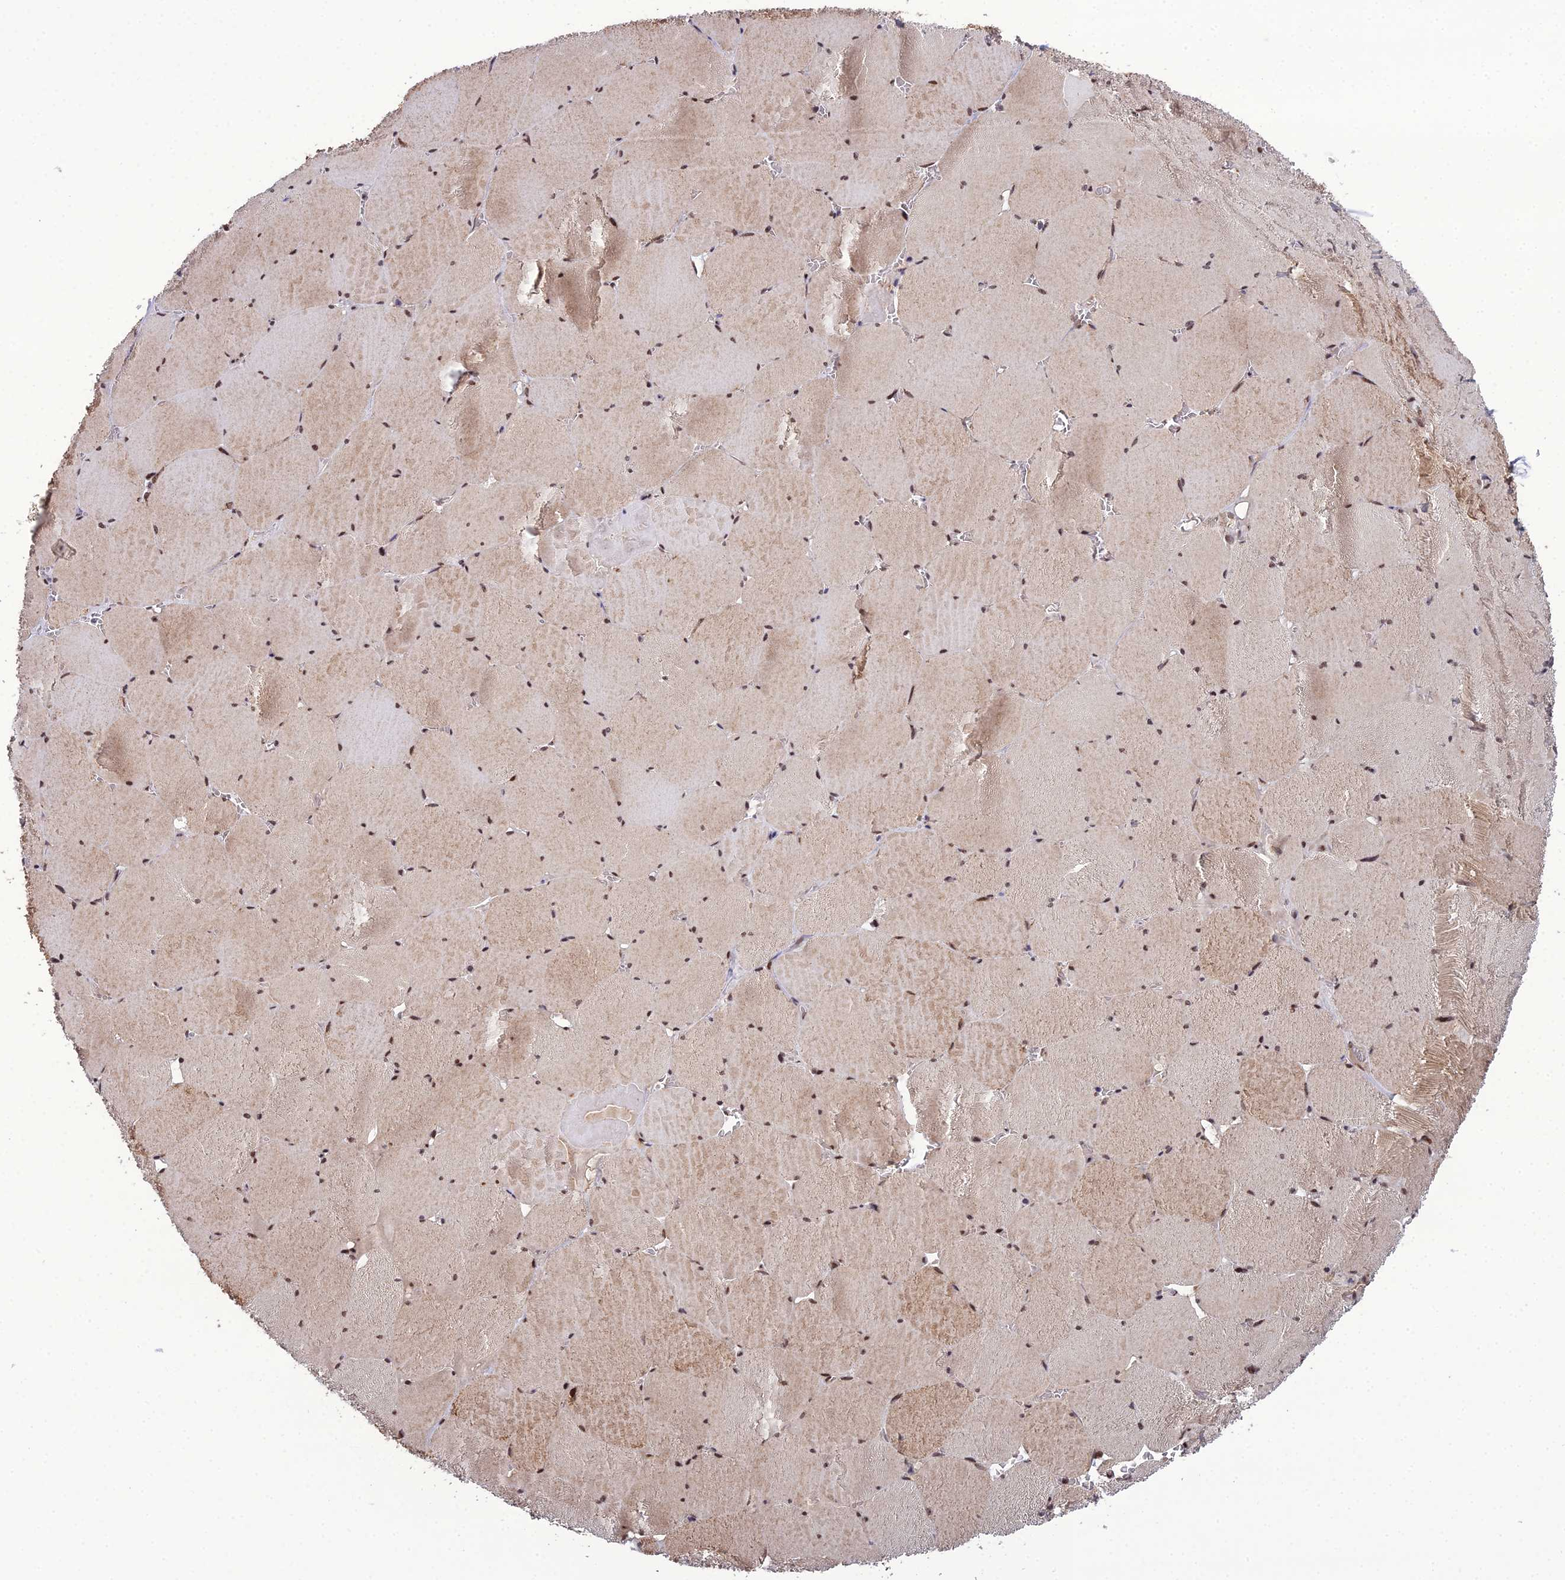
{"staining": {"intensity": "moderate", "quantity": ">75%", "location": "cytoplasmic/membranous,nuclear"}, "tissue": "skeletal muscle", "cell_type": "Myocytes", "image_type": "normal", "snomed": [{"axis": "morphology", "description": "Normal tissue, NOS"}, {"axis": "topography", "description": "Skeletal muscle"}, {"axis": "topography", "description": "Head-Neck"}], "caption": "Myocytes exhibit medium levels of moderate cytoplasmic/membranous,nuclear staining in approximately >75% of cells in normal skeletal muscle.", "gene": "ARL2", "patient": {"sex": "male", "age": 66}}